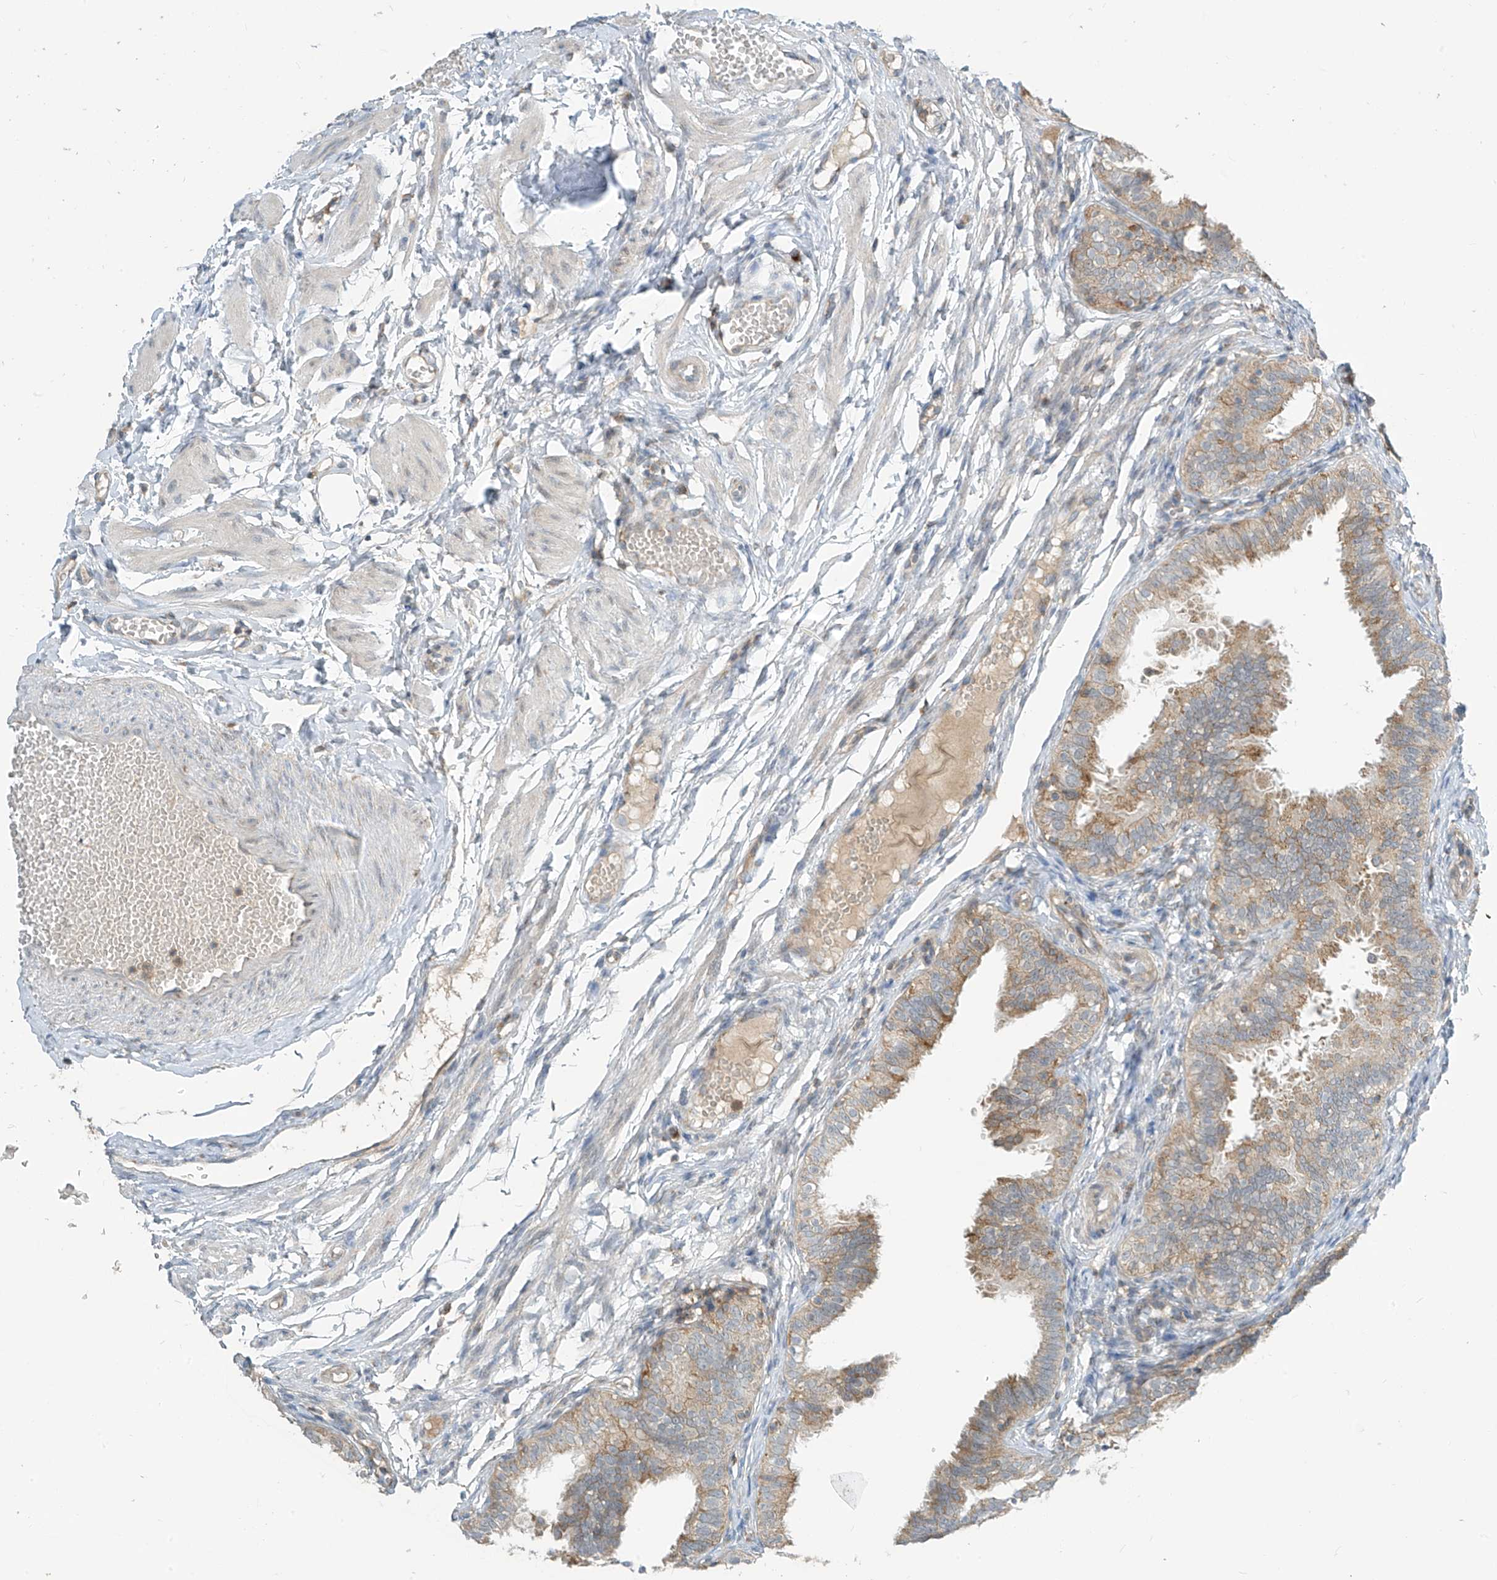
{"staining": {"intensity": "moderate", "quantity": "<25%", "location": "cytoplasmic/membranous"}, "tissue": "fallopian tube", "cell_type": "Glandular cells", "image_type": "normal", "snomed": [{"axis": "morphology", "description": "Normal tissue, NOS"}, {"axis": "topography", "description": "Fallopian tube"}], "caption": "The micrograph displays immunohistochemical staining of unremarkable fallopian tube. There is moderate cytoplasmic/membranous positivity is identified in approximately <25% of glandular cells. (DAB = brown stain, brightfield microscopy at high magnification).", "gene": "PARVG", "patient": {"sex": "female", "age": 35}}